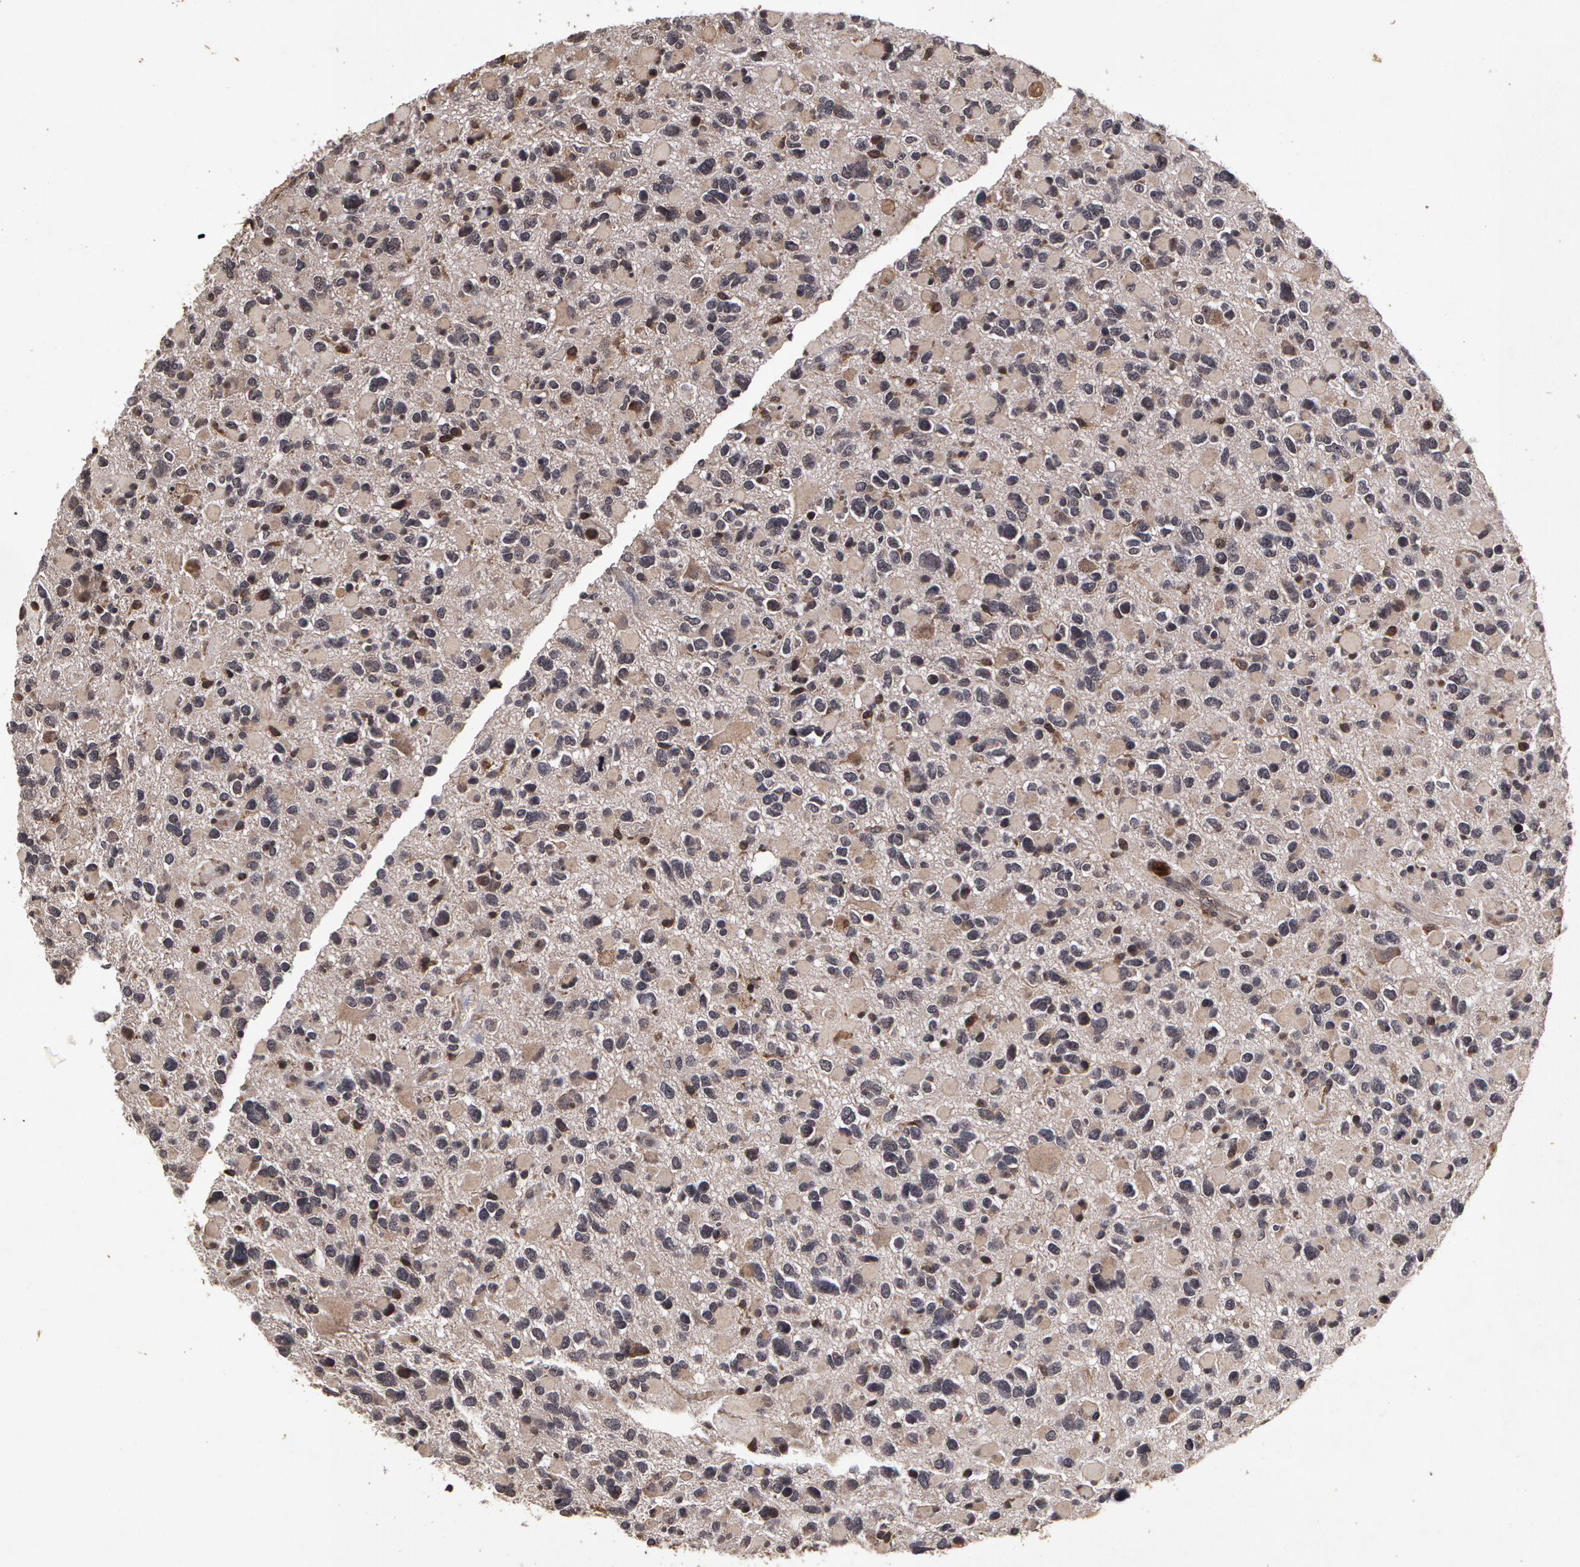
{"staining": {"intensity": "negative", "quantity": "none", "location": "none"}, "tissue": "glioma", "cell_type": "Tumor cells", "image_type": "cancer", "snomed": [{"axis": "morphology", "description": "Glioma, malignant, High grade"}, {"axis": "topography", "description": "Brain"}], "caption": "The immunohistochemistry histopathology image has no significant positivity in tumor cells of malignant high-grade glioma tissue.", "gene": "CALR", "patient": {"sex": "female", "age": 37}}